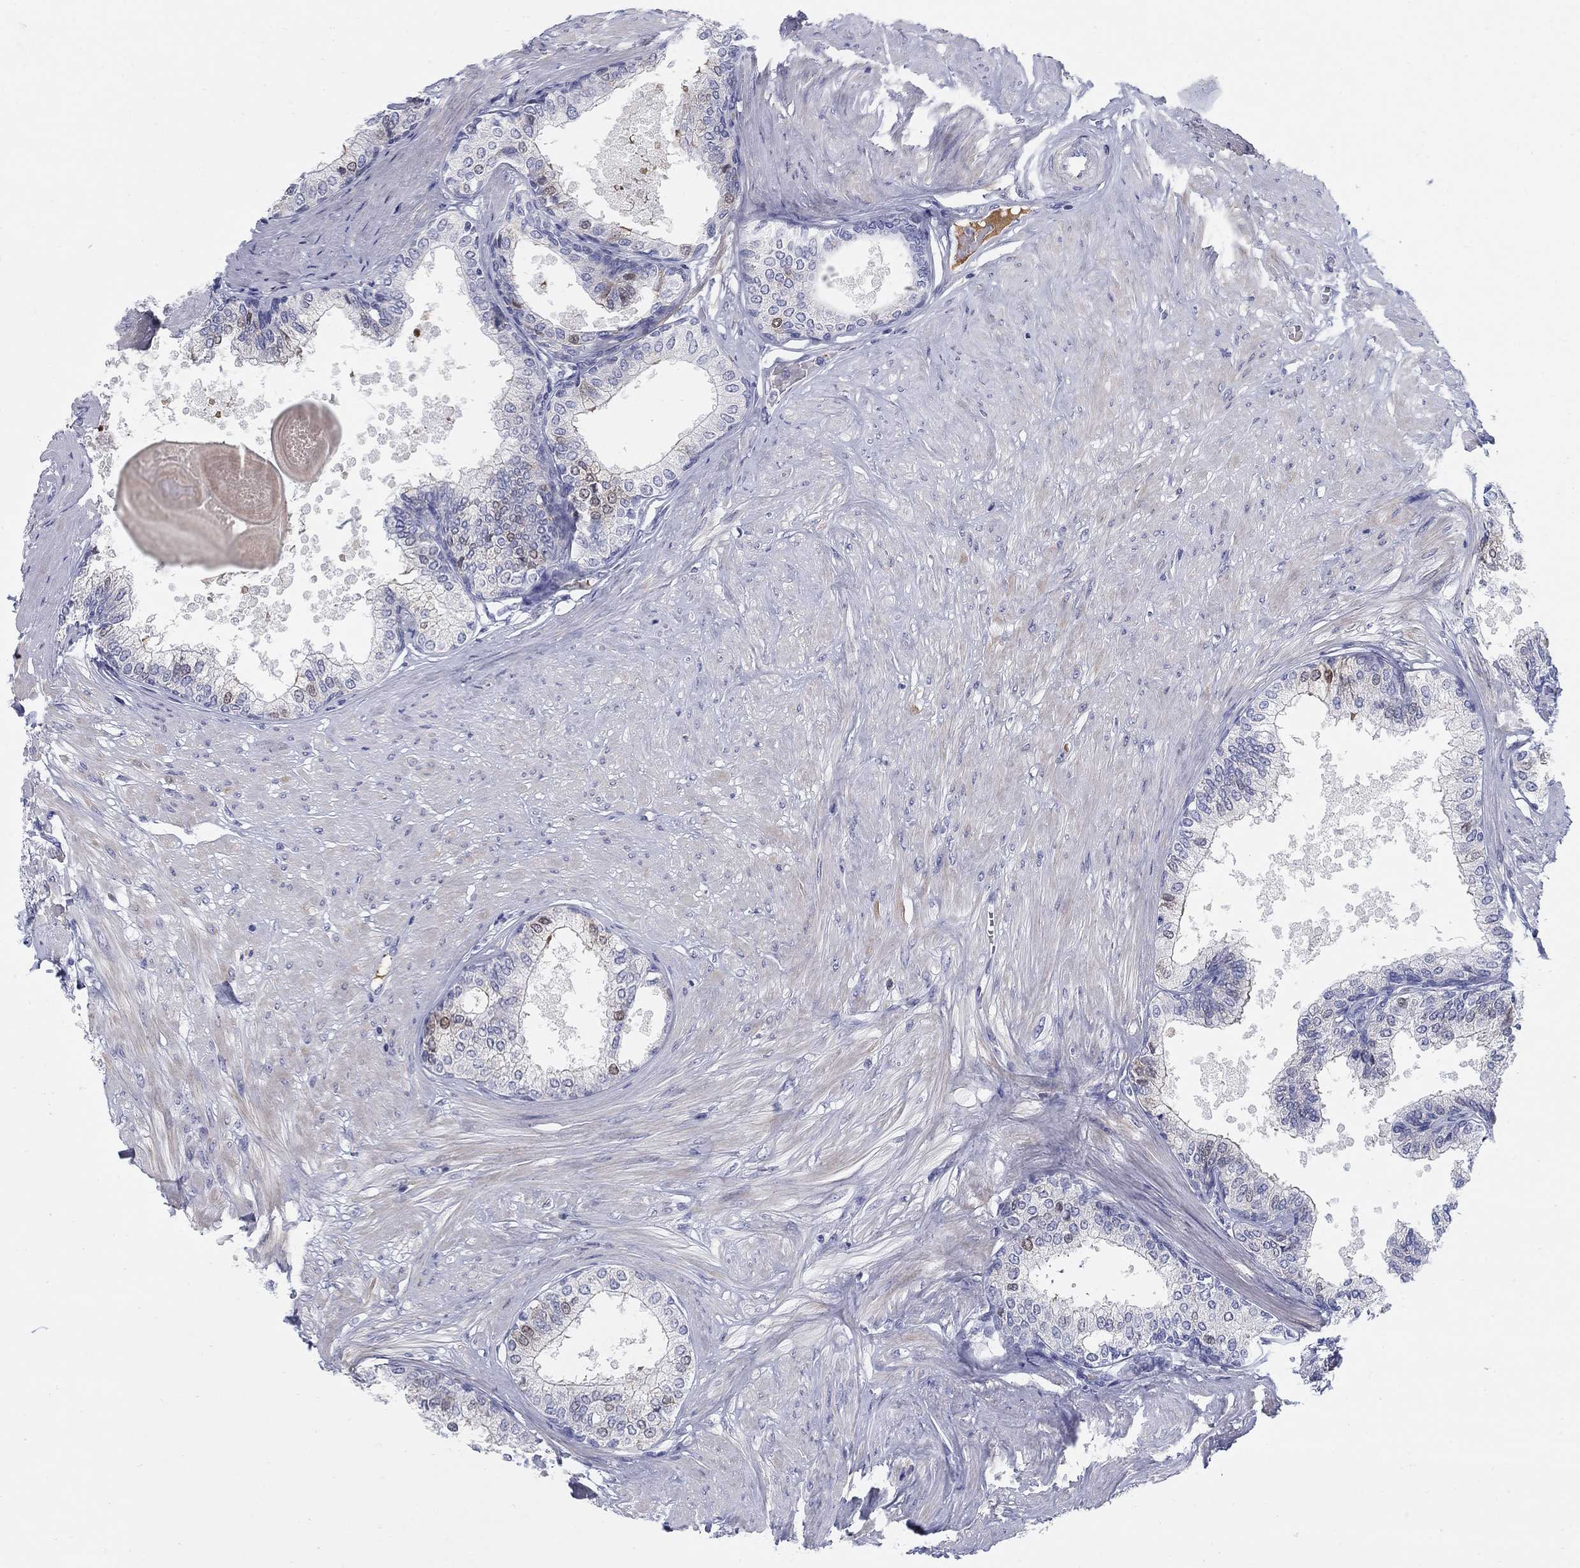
{"staining": {"intensity": "weak", "quantity": "<25%", "location": "nuclear"}, "tissue": "prostate", "cell_type": "Glandular cells", "image_type": "normal", "snomed": [{"axis": "morphology", "description": "Normal tissue, NOS"}, {"axis": "topography", "description": "Prostate"}], "caption": "Protein analysis of unremarkable prostate reveals no significant positivity in glandular cells. (DAB immunohistochemistry (IHC) visualized using brightfield microscopy, high magnification).", "gene": "HEATR4", "patient": {"sex": "male", "age": 63}}